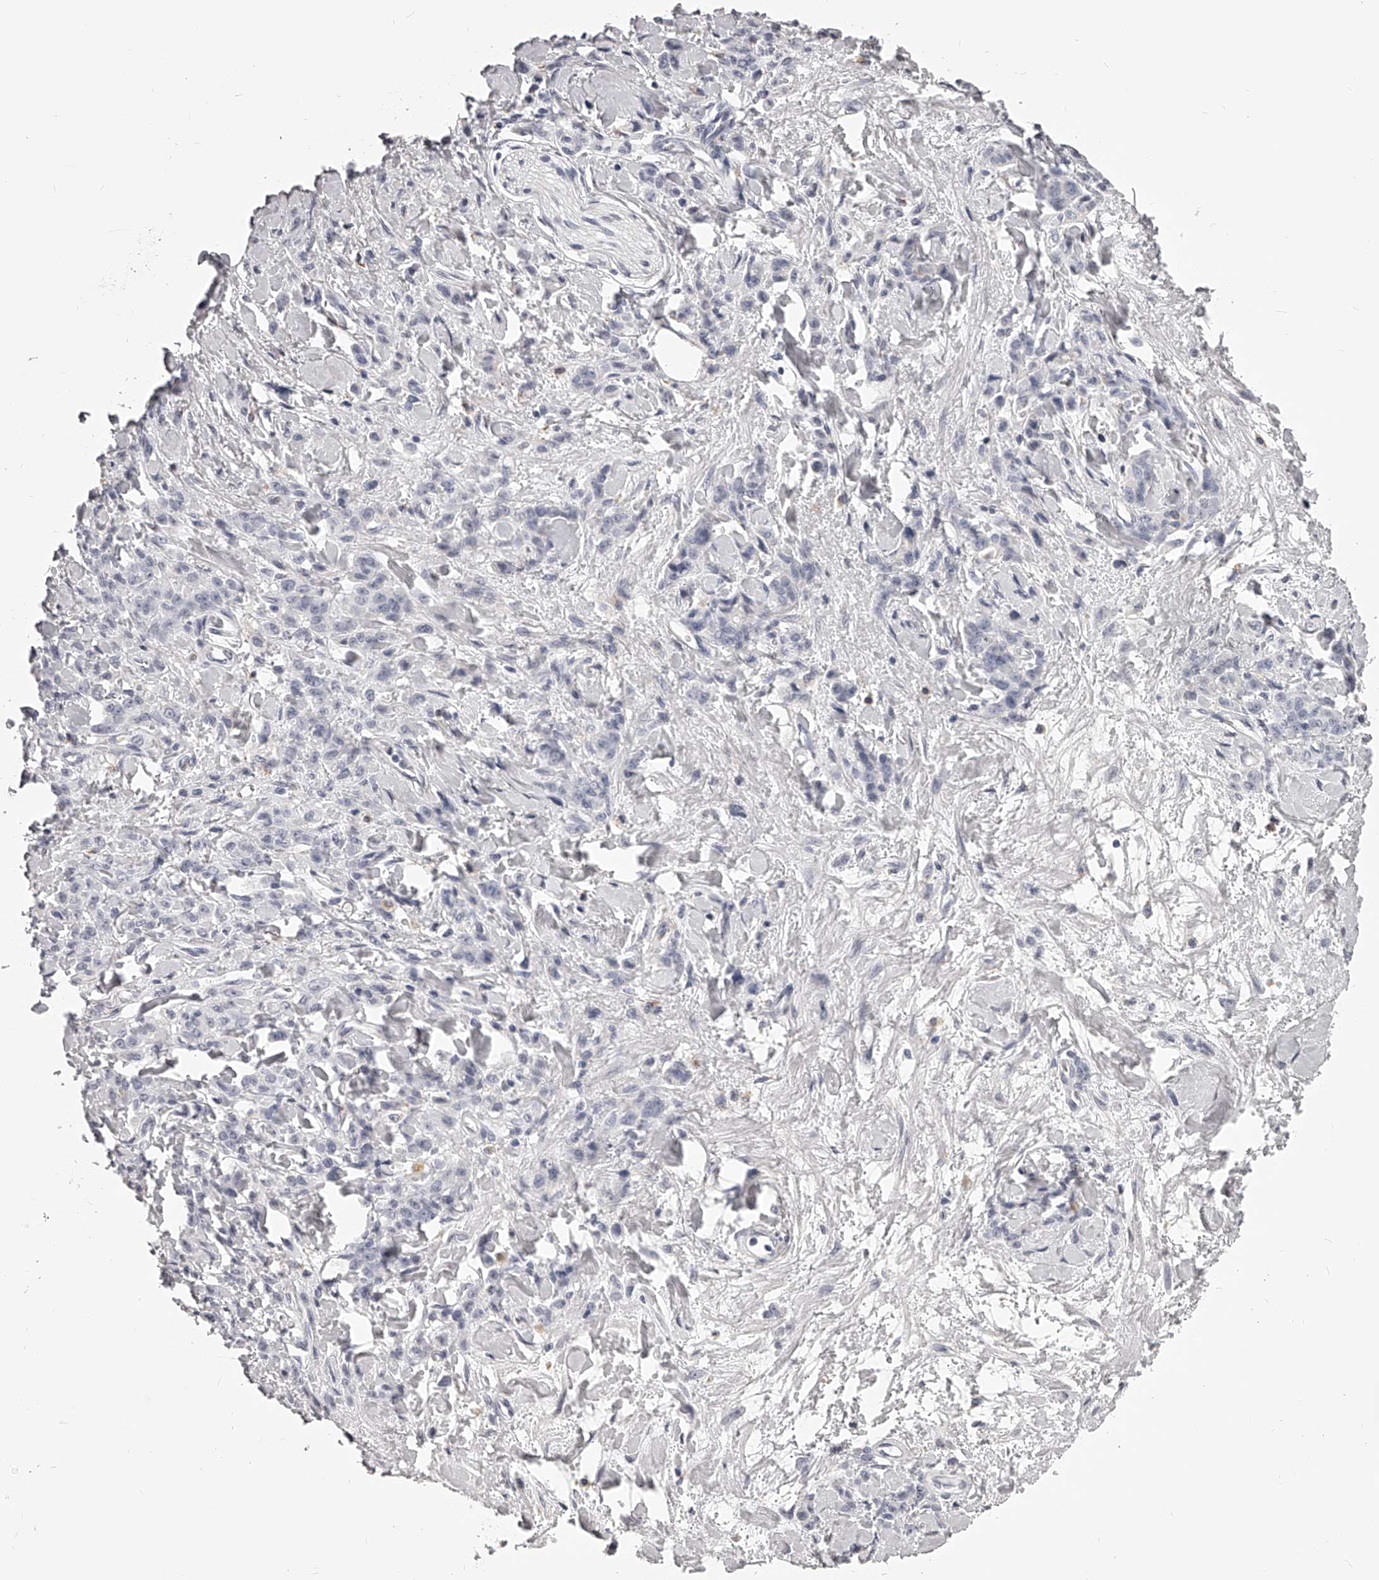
{"staining": {"intensity": "negative", "quantity": "none", "location": "none"}, "tissue": "stomach cancer", "cell_type": "Tumor cells", "image_type": "cancer", "snomed": [{"axis": "morphology", "description": "Normal tissue, NOS"}, {"axis": "morphology", "description": "Adenocarcinoma, NOS"}, {"axis": "topography", "description": "Stomach"}], "caption": "Tumor cells show no significant protein expression in stomach adenocarcinoma.", "gene": "DMRT1", "patient": {"sex": "male", "age": 82}}